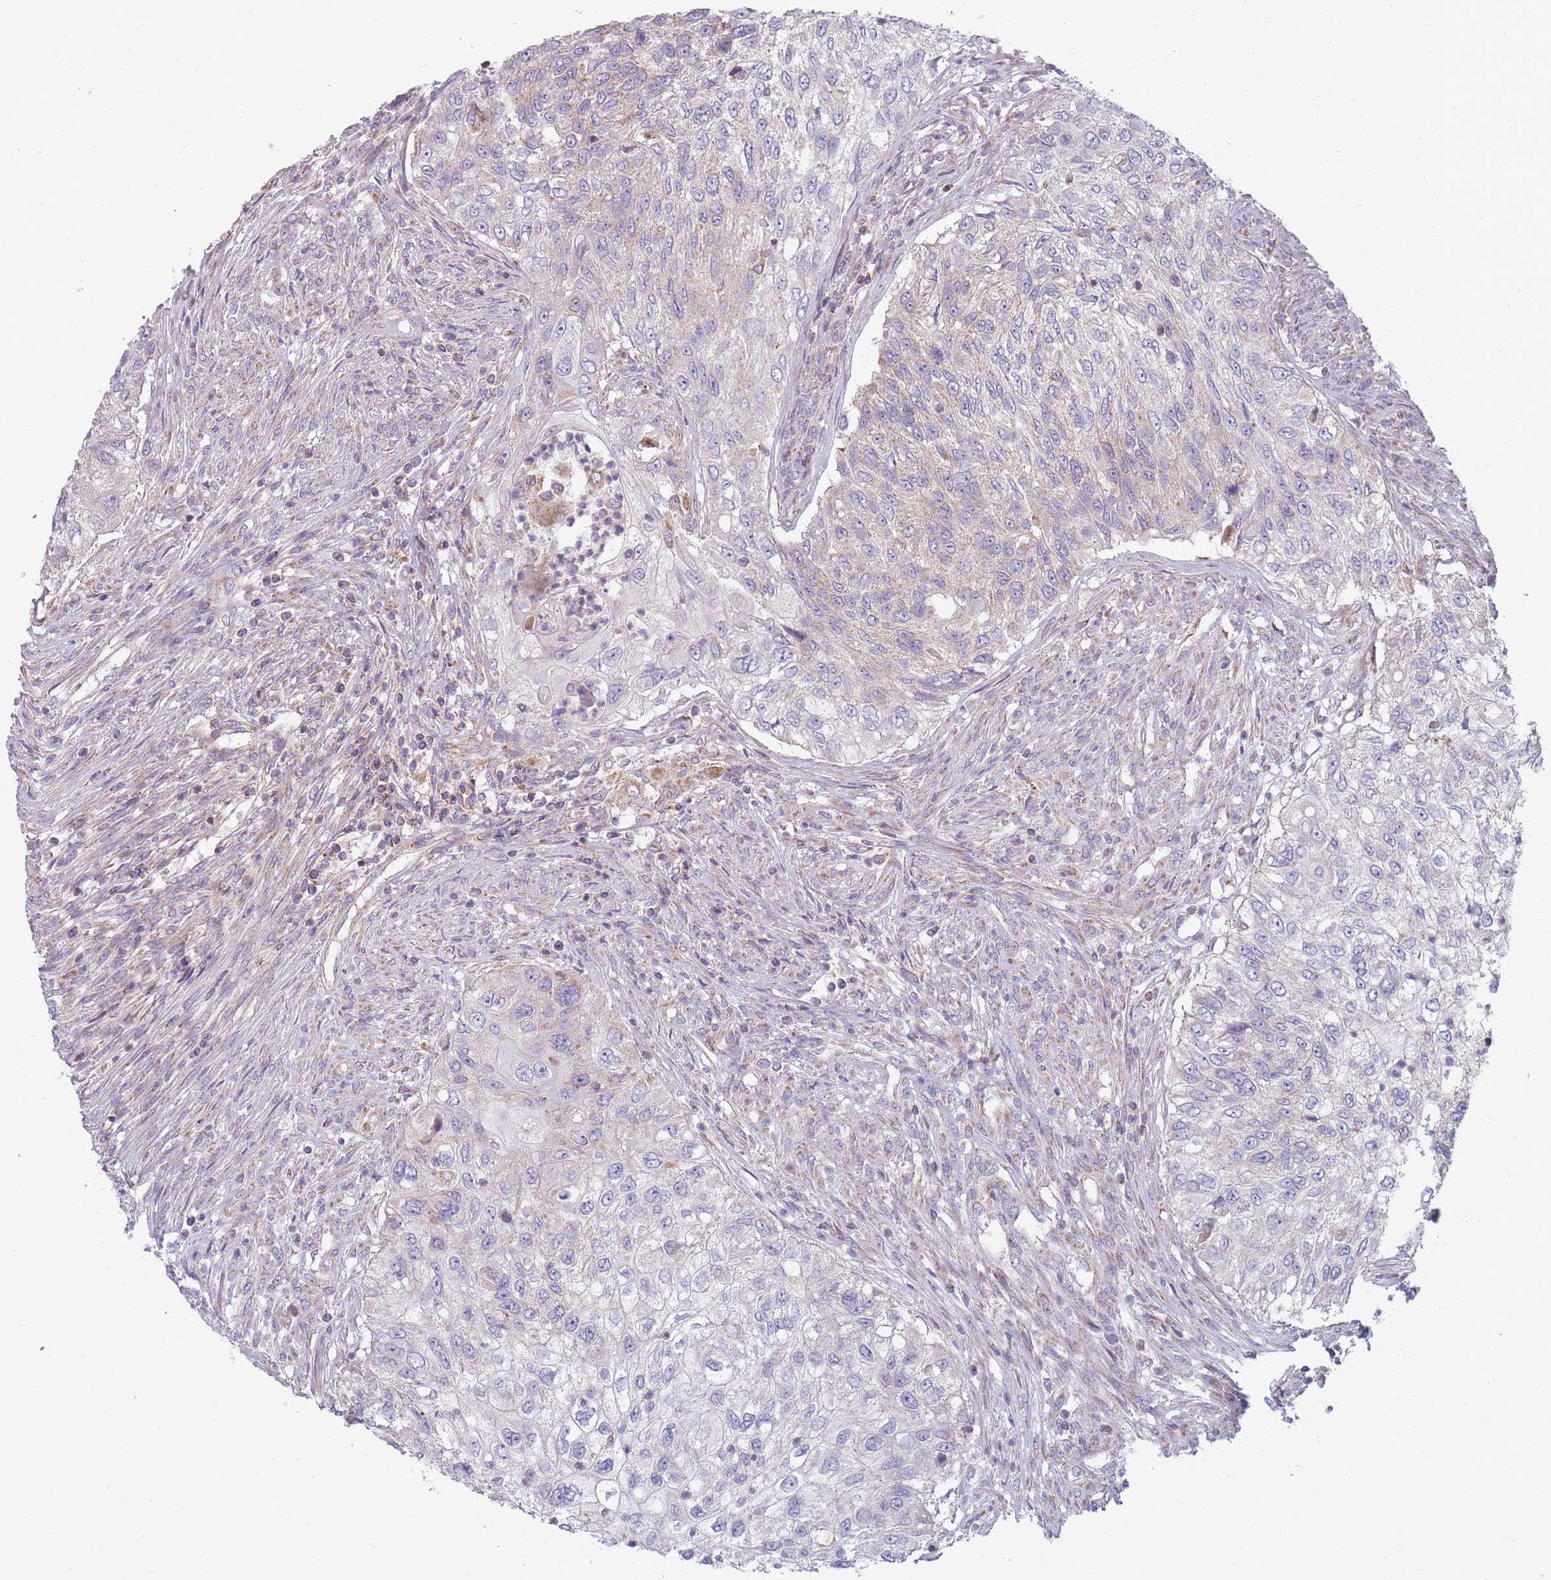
{"staining": {"intensity": "negative", "quantity": "none", "location": "none"}, "tissue": "urothelial cancer", "cell_type": "Tumor cells", "image_type": "cancer", "snomed": [{"axis": "morphology", "description": "Urothelial carcinoma, High grade"}, {"axis": "topography", "description": "Urinary bladder"}], "caption": "Immunohistochemistry (IHC) photomicrograph of neoplastic tissue: human high-grade urothelial carcinoma stained with DAB (3,3'-diaminobenzidine) displays no significant protein positivity in tumor cells. (IHC, brightfield microscopy, high magnification).", "gene": "NDUFA9", "patient": {"sex": "female", "age": 60}}